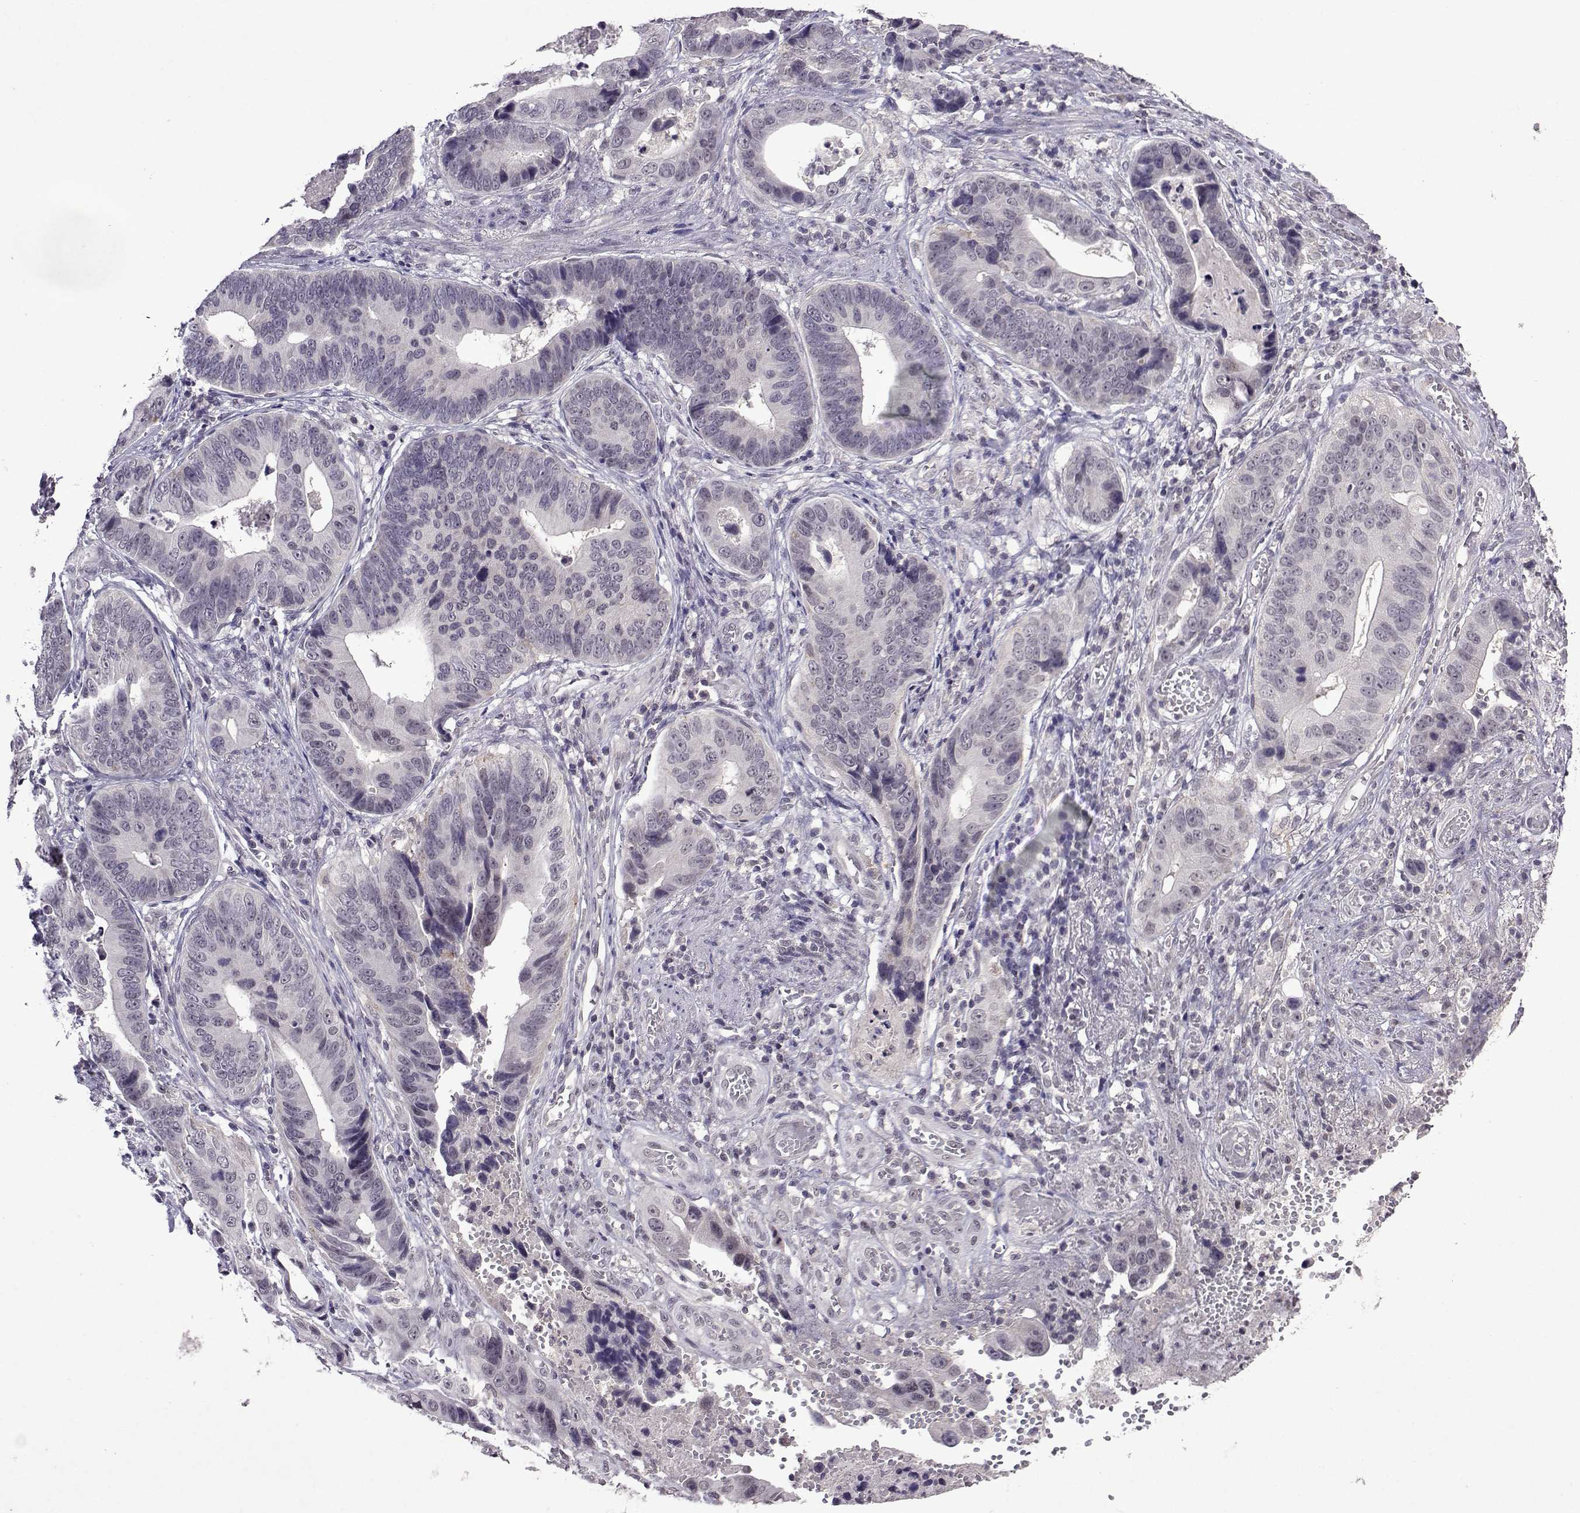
{"staining": {"intensity": "negative", "quantity": "none", "location": "none"}, "tissue": "stomach cancer", "cell_type": "Tumor cells", "image_type": "cancer", "snomed": [{"axis": "morphology", "description": "Adenocarcinoma, NOS"}, {"axis": "topography", "description": "Stomach"}], "caption": "Histopathology image shows no protein expression in tumor cells of adenocarcinoma (stomach) tissue.", "gene": "CCL28", "patient": {"sex": "male", "age": 84}}